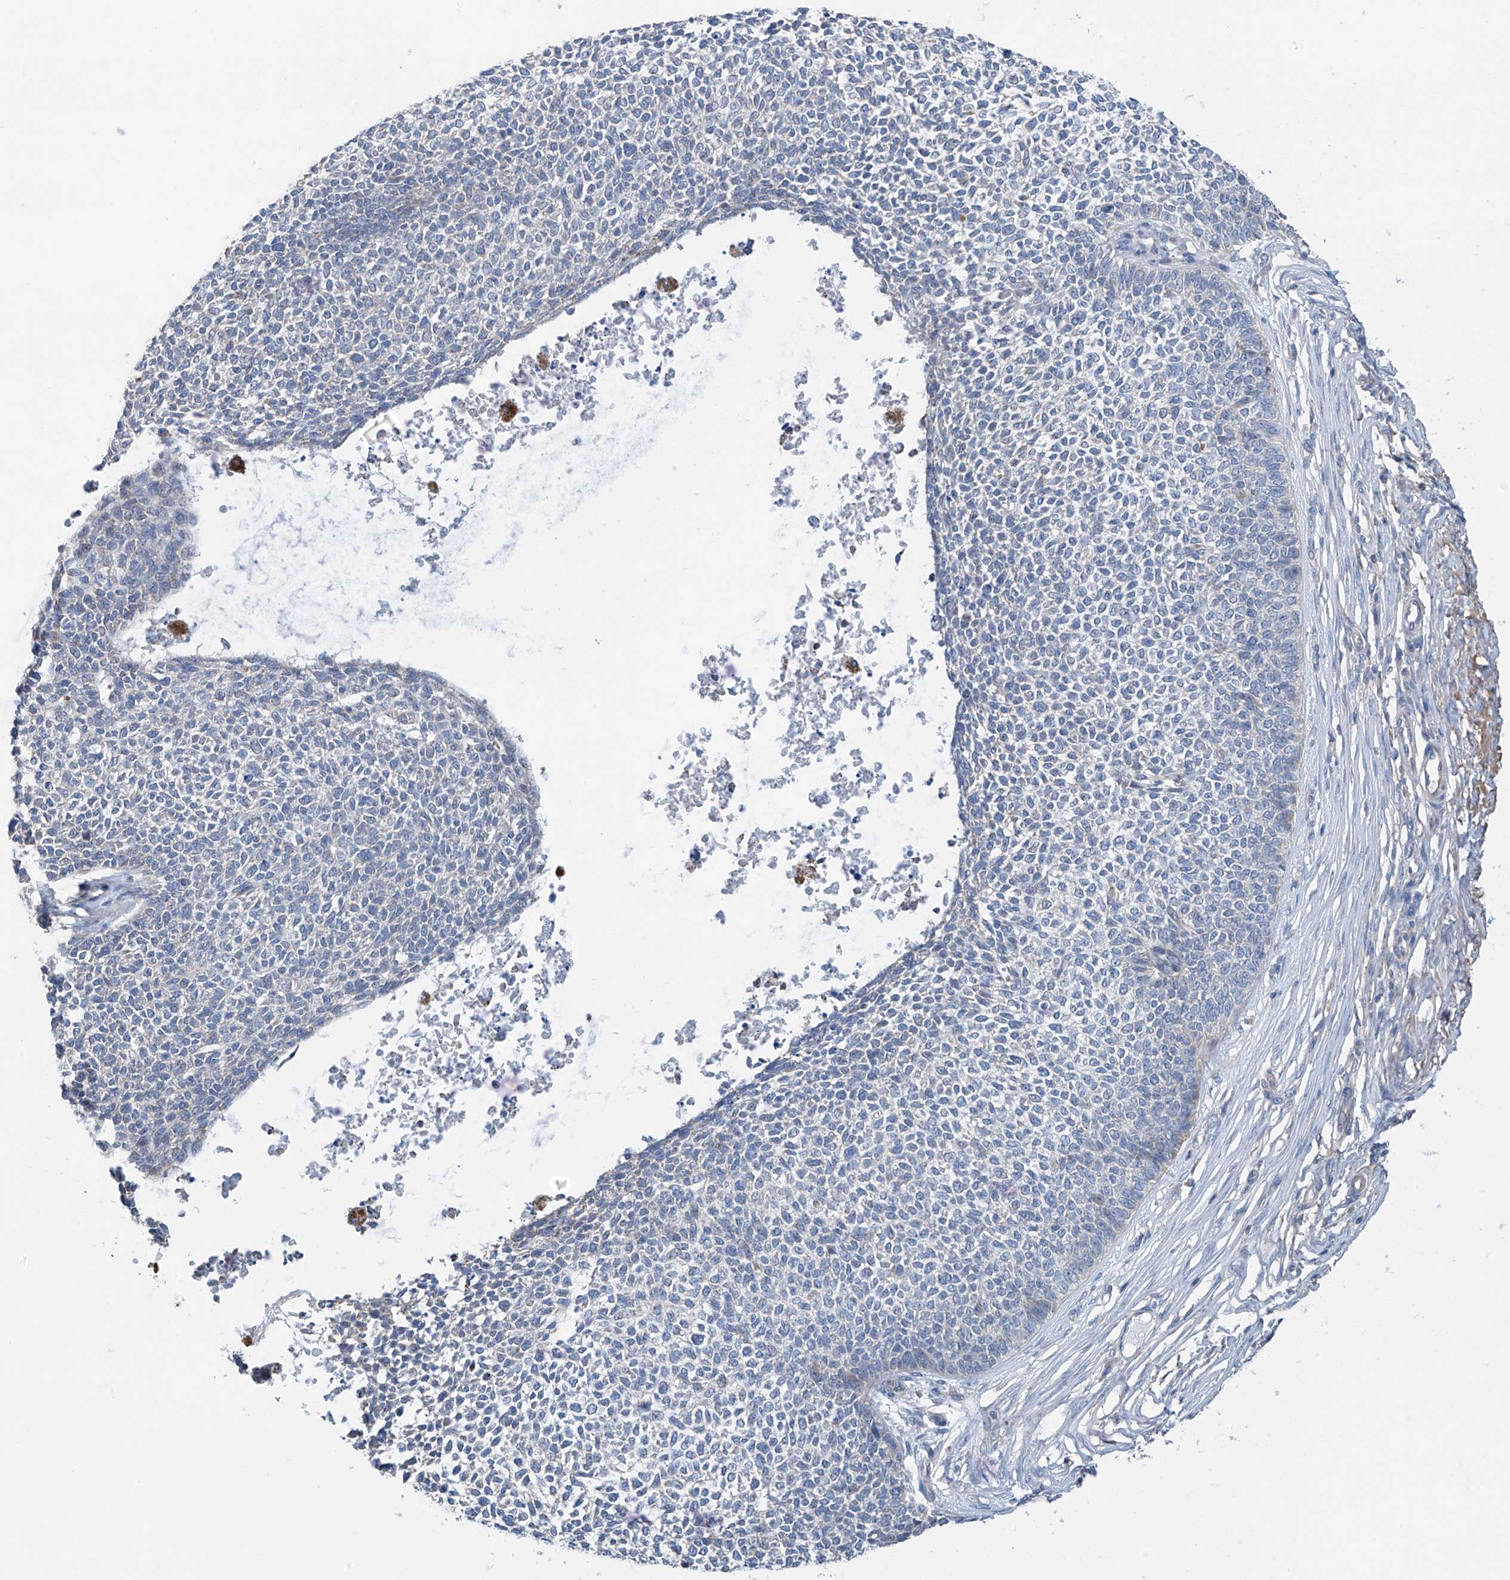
{"staining": {"intensity": "negative", "quantity": "none", "location": "none"}, "tissue": "skin cancer", "cell_type": "Tumor cells", "image_type": "cancer", "snomed": [{"axis": "morphology", "description": "Basal cell carcinoma"}, {"axis": "topography", "description": "Skin"}], "caption": "Immunohistochemistry micrograph of basal cell carcinoma (skin) stained for a protein (brown), which exhibits no staining in tumor cells. (DAB (3,3'-diaminobenzidine) immunohistochemistry (IHC) with hematoxylin counter stain).", "gene": "SYN3", "patient": {"sex": "female", "age": 84}}